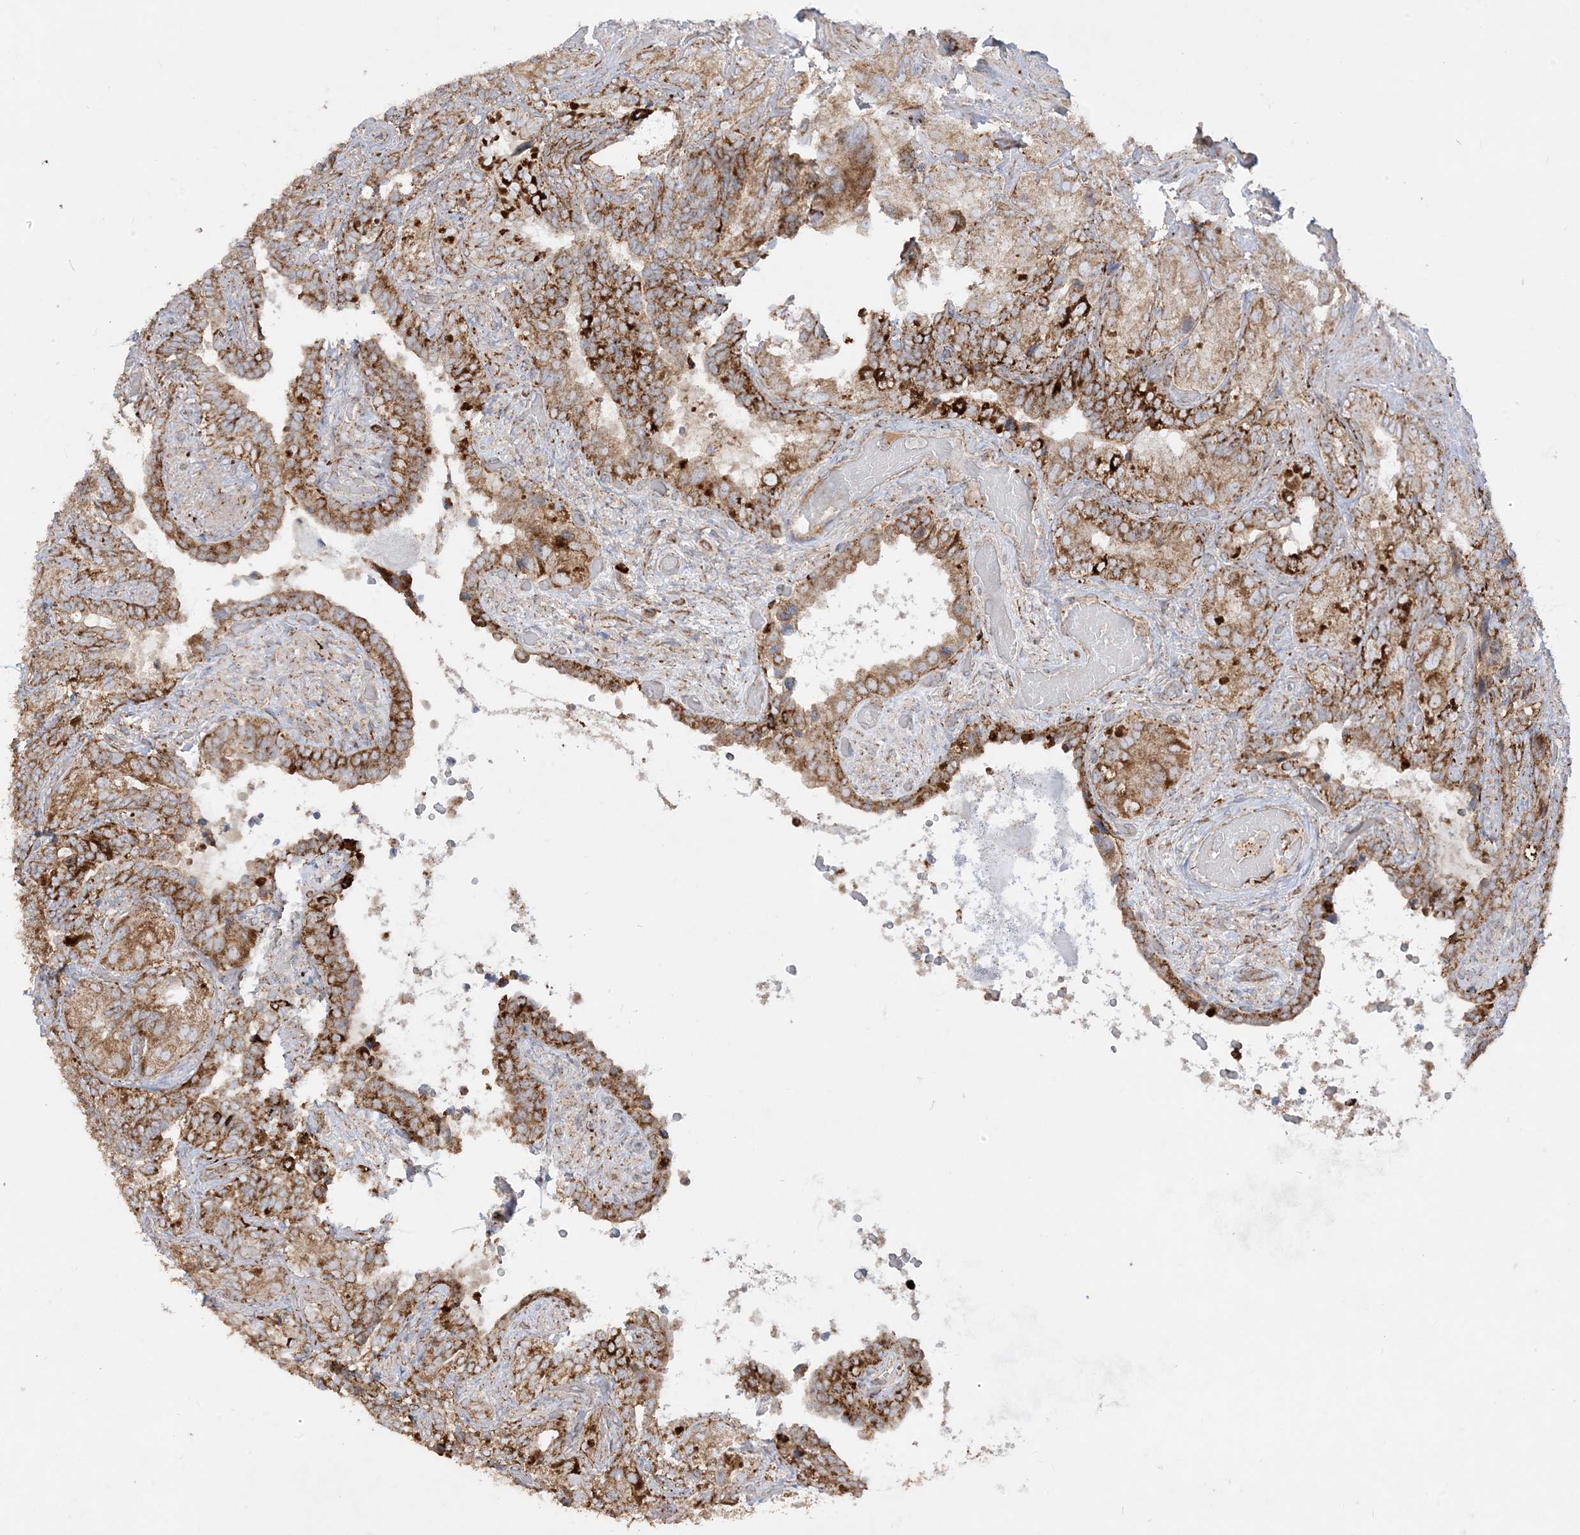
{"staining": {"intensity": "moderate", "quantity": ">75%", "location": "cytoplasmic/membranous"}, "tissue": "seminal vesicle", "cell_type": "Glandular cells", "image_type": "normal", "snomed": [{"axis": "morphology", "description": "Normal tissue, NOS"}, {"axis": "topography", "description": "Seminal veicle"}, {"axis": "topography", "description": "Peripheral nerve tissue"}], "caption": "IHC of unremarkable seminal vesicle exhibits medium levels of moderate cytoplasmic/membranous positivity in approximately >75% of glandular cells. Nuclei are stained in blue.", "gene": "NDUFAF3", "patient": {"sex": "male", "age": 67}}